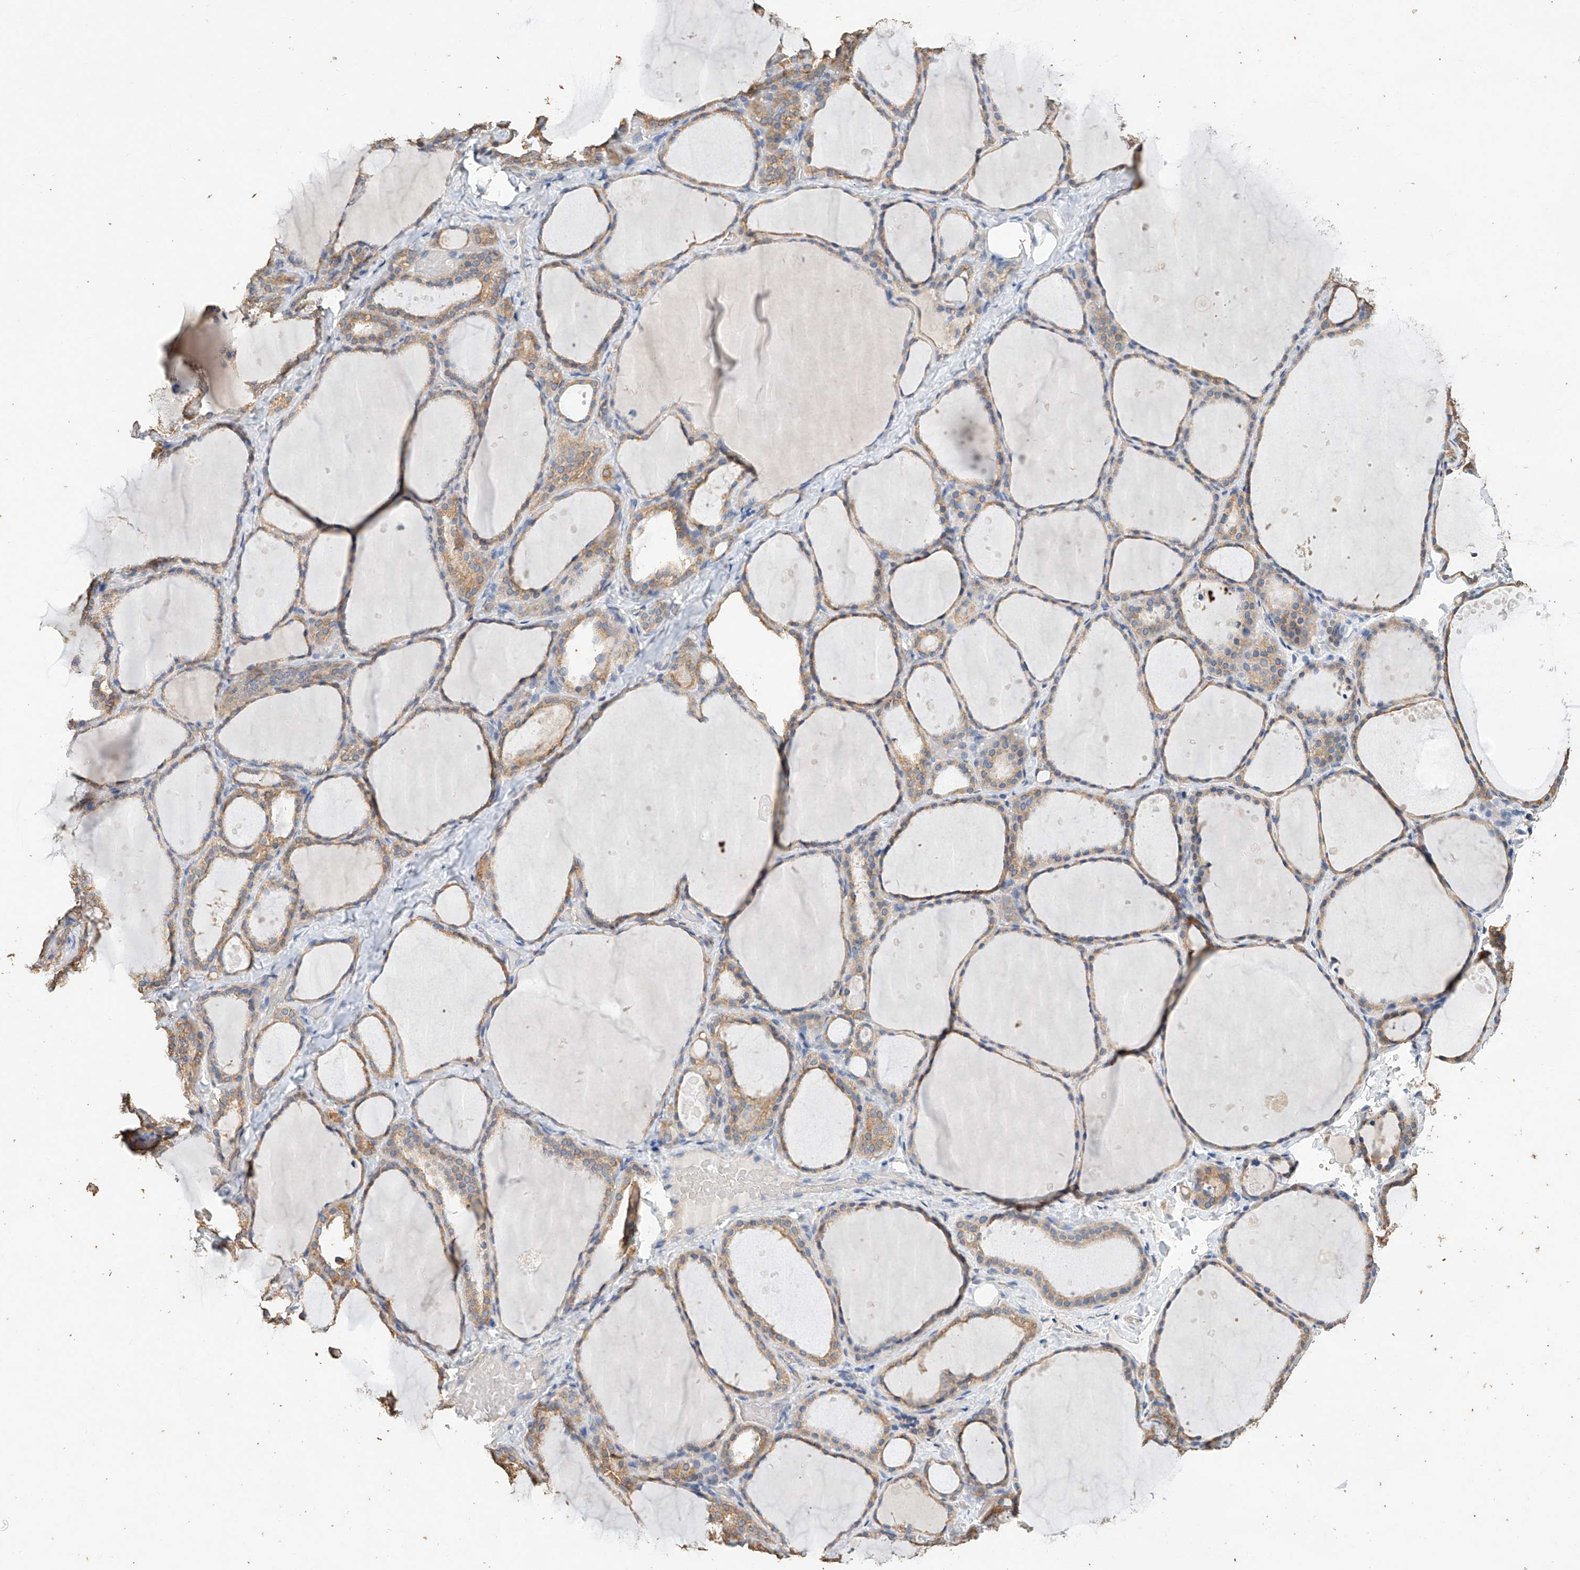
{"staining": {"intensity": "weak", "quantity": ">75%", "location": "cytoplasmic/membranous"}, "tissue": "thyroid gland", "cell_type": "Glandular cells", "image_type": "normal", "snomed": [{"axis": "morphology", "description": "Normal tissue, NOS"}, {"axis": "topography", "description": "Thyroid gland"}], "caption": "The photomicrograph reveals immunohistochemical staining of normal thyroid gland. There is weak cytoplasmic/membranous expression is present in approximately >75% of glandular cells. The staining was performed using DAB (3,3'-diaminobenzidine) to visualize the protein expression in brown, while the nuclei were stained in blue with hematoxylin (Magnification: 20x).", "gene": "CERS4", "patient": {"sex": "female", "age": 44}}